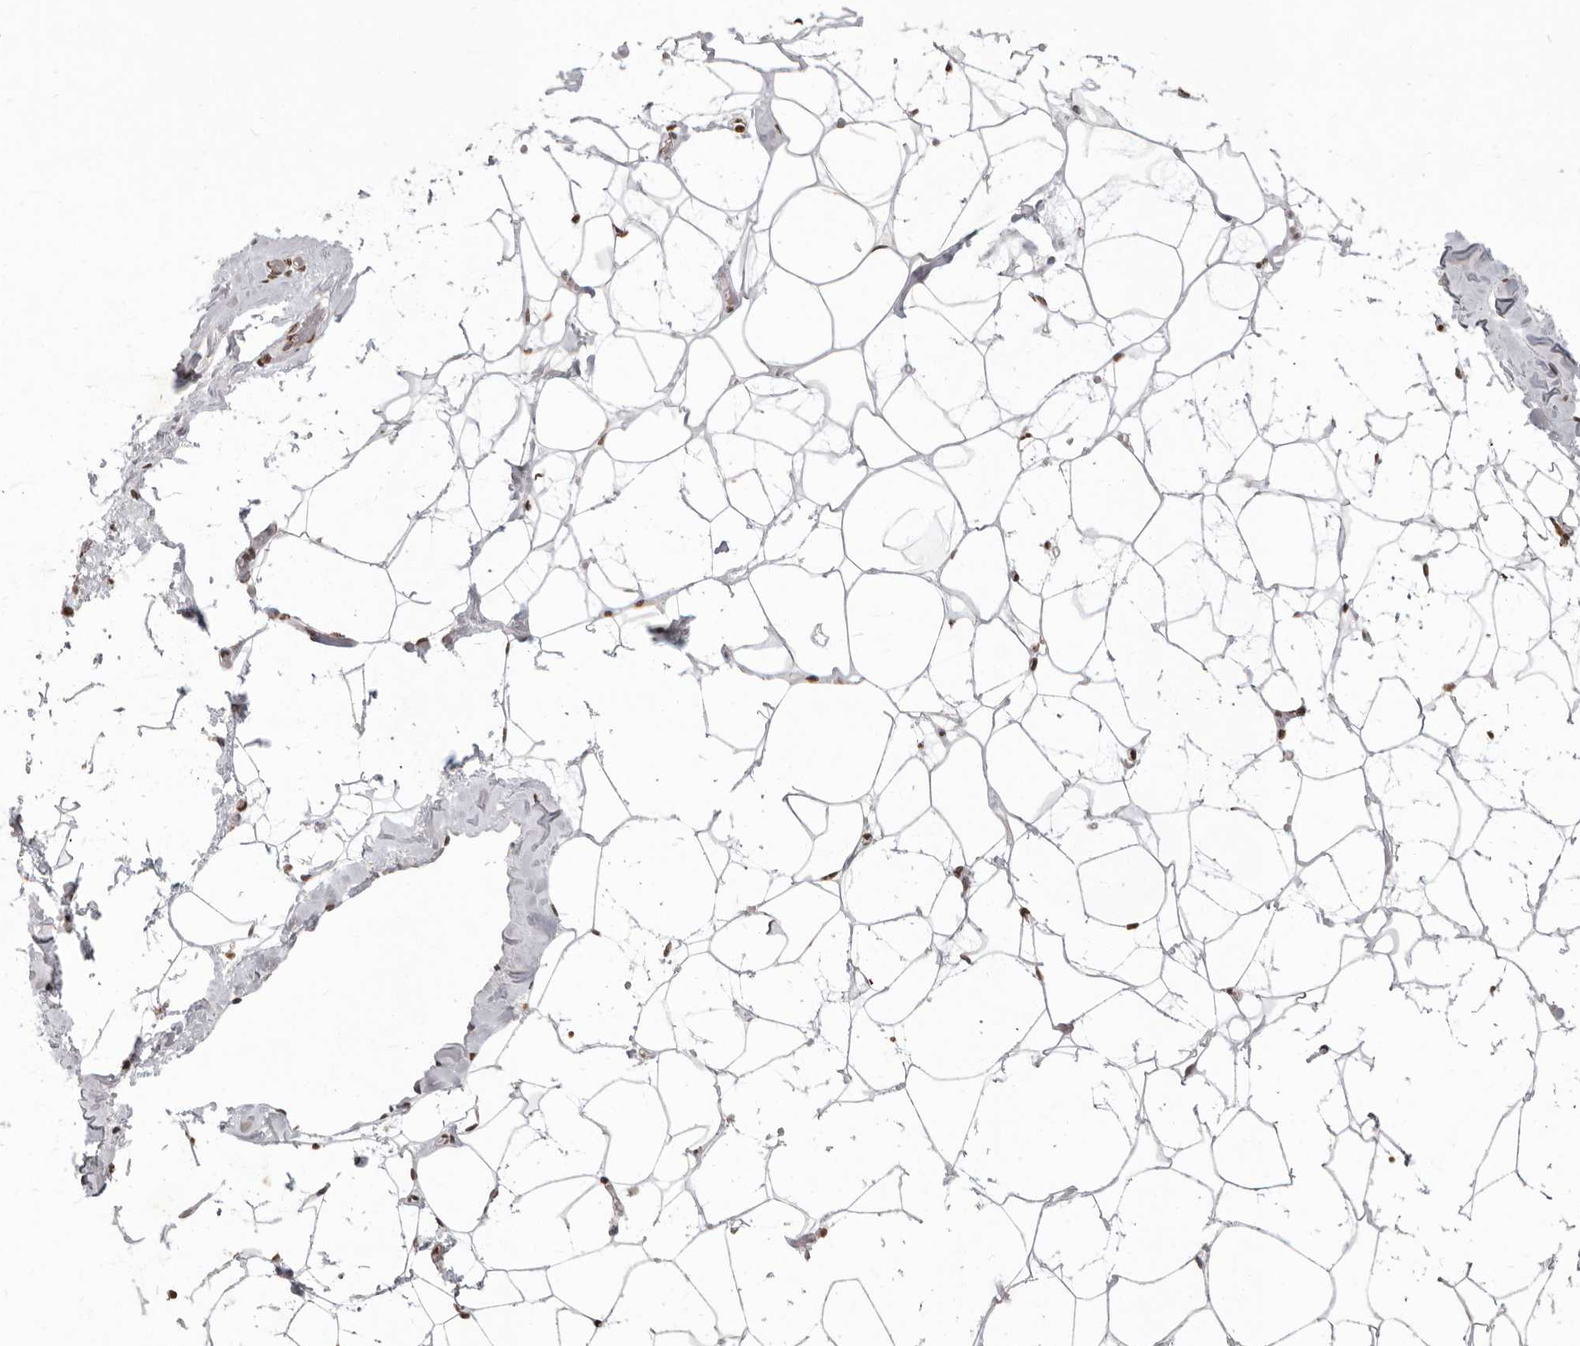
{"staining": {"intensity": "moderate", "quantity": ">75%", "location": "nuclear"}, "tissue": "adipose tissue", "cell_type": "Adipocytes", "image_type": "normal", "snomed": [{"axis": "morphology", "description": "Normal tissue, NOS"}, {"axis": "morphology", "description": "Fibrosis, NOS"}, {"axis": "topography", "description": "Breast"}, {"axis": "topography", "description": "Adipose tissue"}], "caption": "IHC image of normal adipose tissue: adipose tissue stained using immunohistochemistry (IHC) shows medium levels of moderate protein expression localized specifically in the nuclear of adipocytes, appearing as a nuclear brown color.", "gene": "WDR45", "patient": {"sex": "female", "age": 39}}